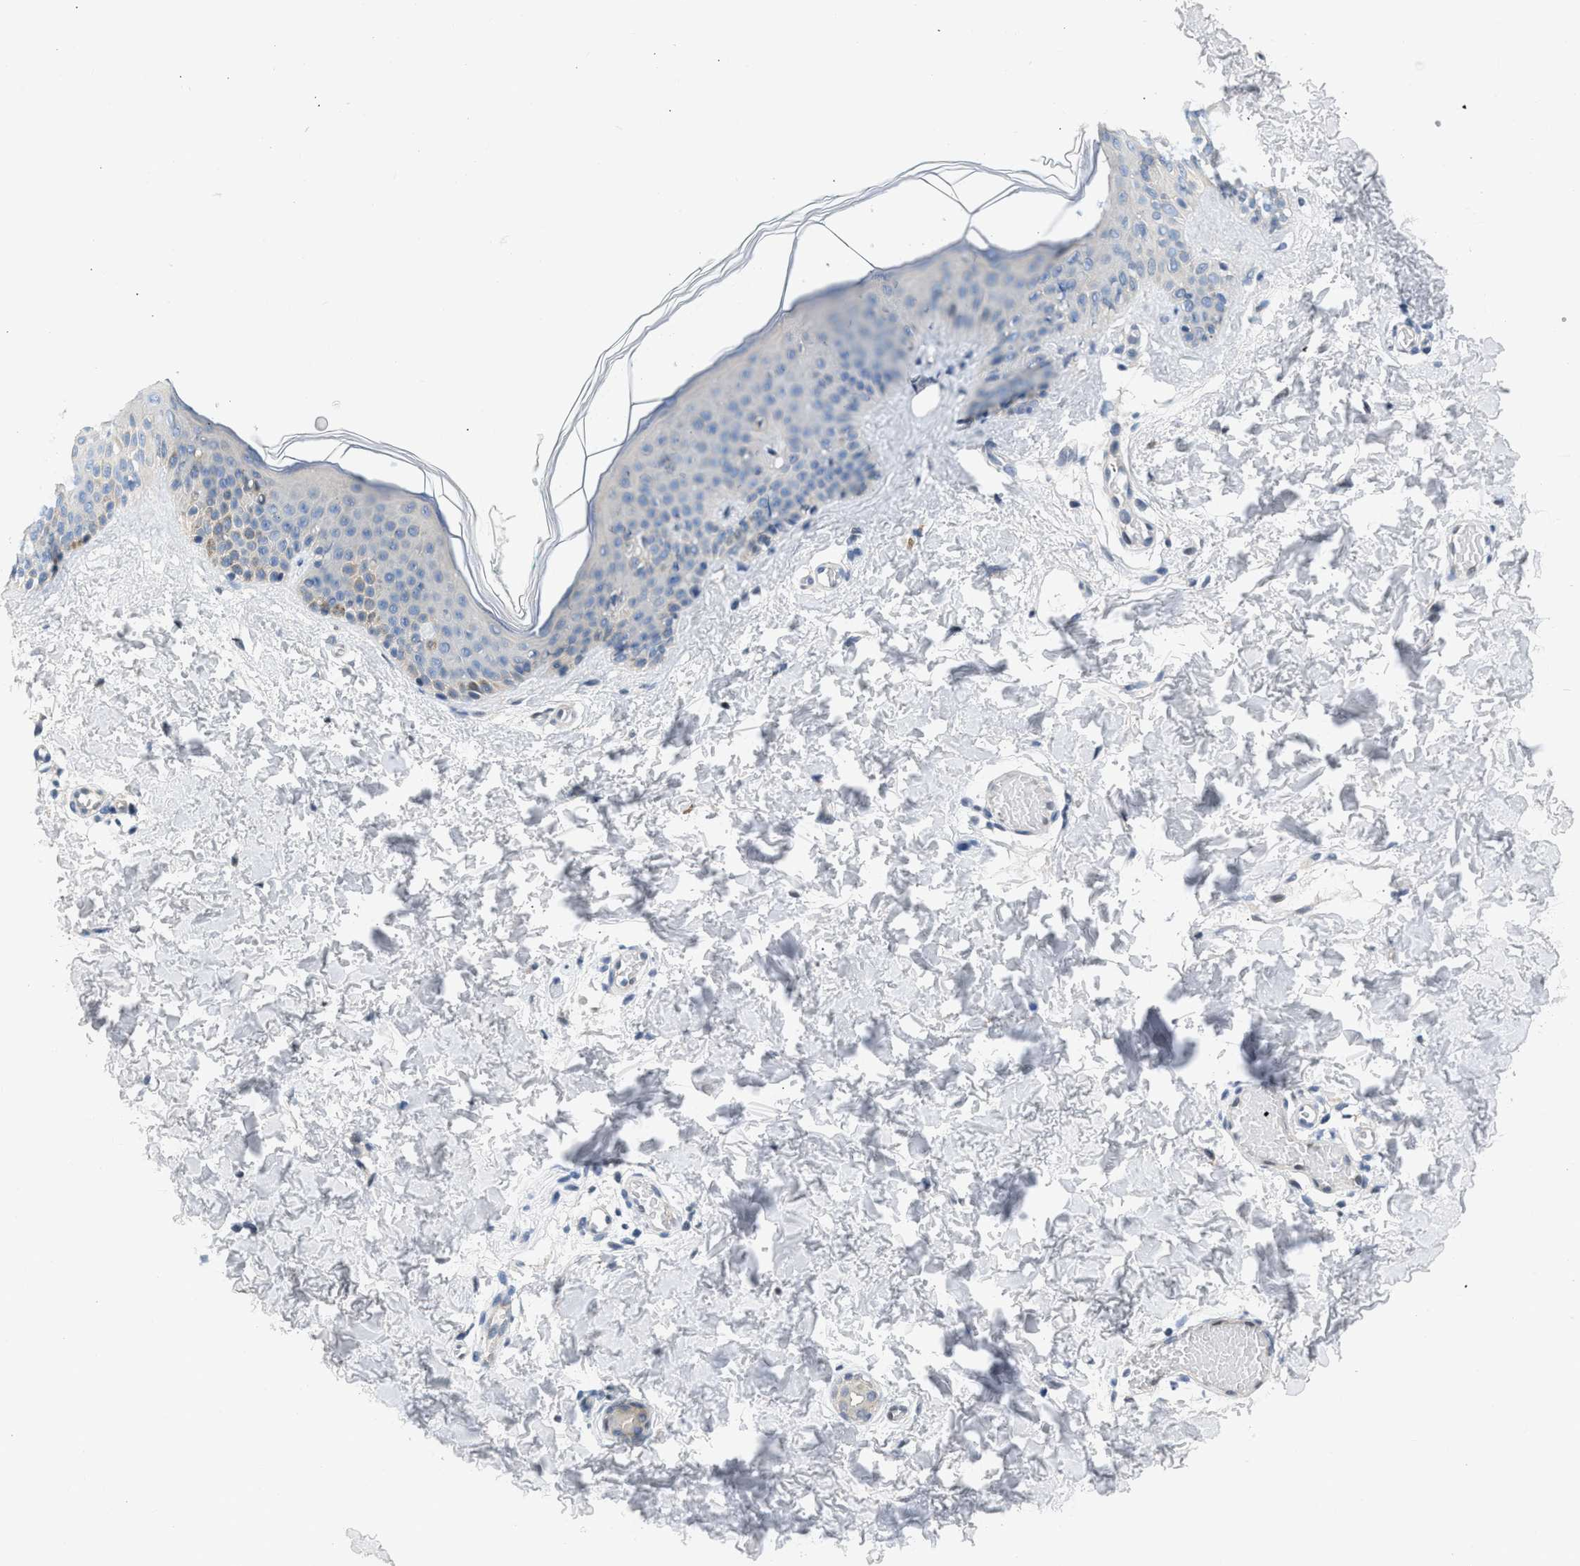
{"staining": {"intensity": "negative", "quantity": "none", "location": "none"}, "tissue": "skin", "cell_type": "Fibroblasts", "image_type": "normal", "snomed": [{"axis": "morphology", "description": "Normal tissue, NOS"}, {"axis": "topography", "description": "Skin"}], "caption": "DAB immunohistochemical staining of benign skin exhibits no significant positivity in fibroblasts. The staining was performed using DAB (3,3'-diaminobenzidine) to visualize the protein expression in brown, while the nuclei were stained in blue with hematoxylin (Magnification: 20x).", "gene": "OLIG3", "patient": {"sex": "male", "age": 30}}